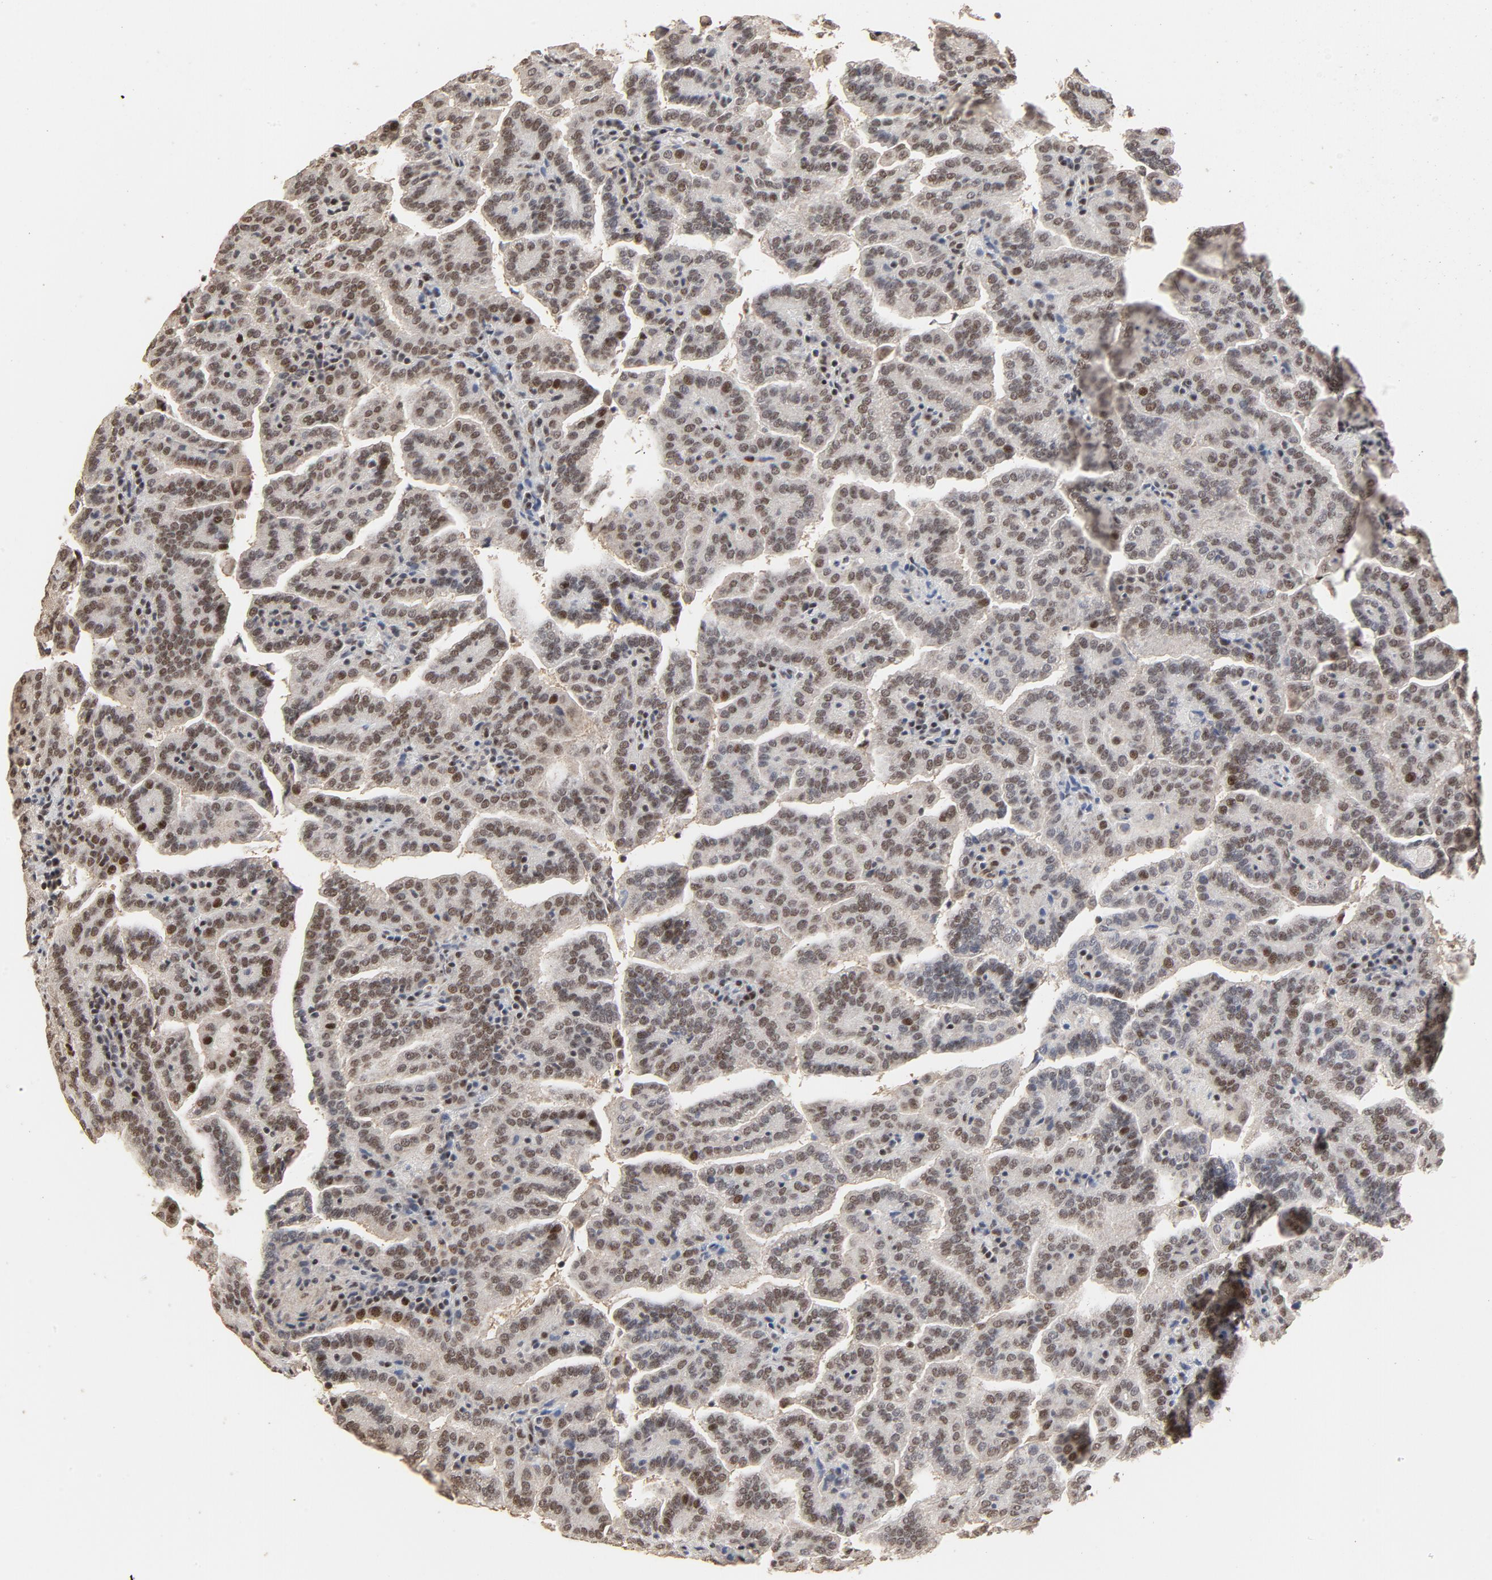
{"staining": {"intensity": "moderate", "quantity": ">75%", "location": "nuclear"}, "tissue": "renal cancer", "cell_type": "Tumor cells", "image_type": "cancer", "snomed": [{"axis": "morphology", "description": "Adenocarcinoma, NOS"}, {"axis": "topography", "description": "Kidney"}], "caption": "Human renal adenocarcinoma stained with a protein marker reveals moderate staining in tumor cells.", "gene": "TP53RK", "patient": {"sex": "male", "age": 61}}